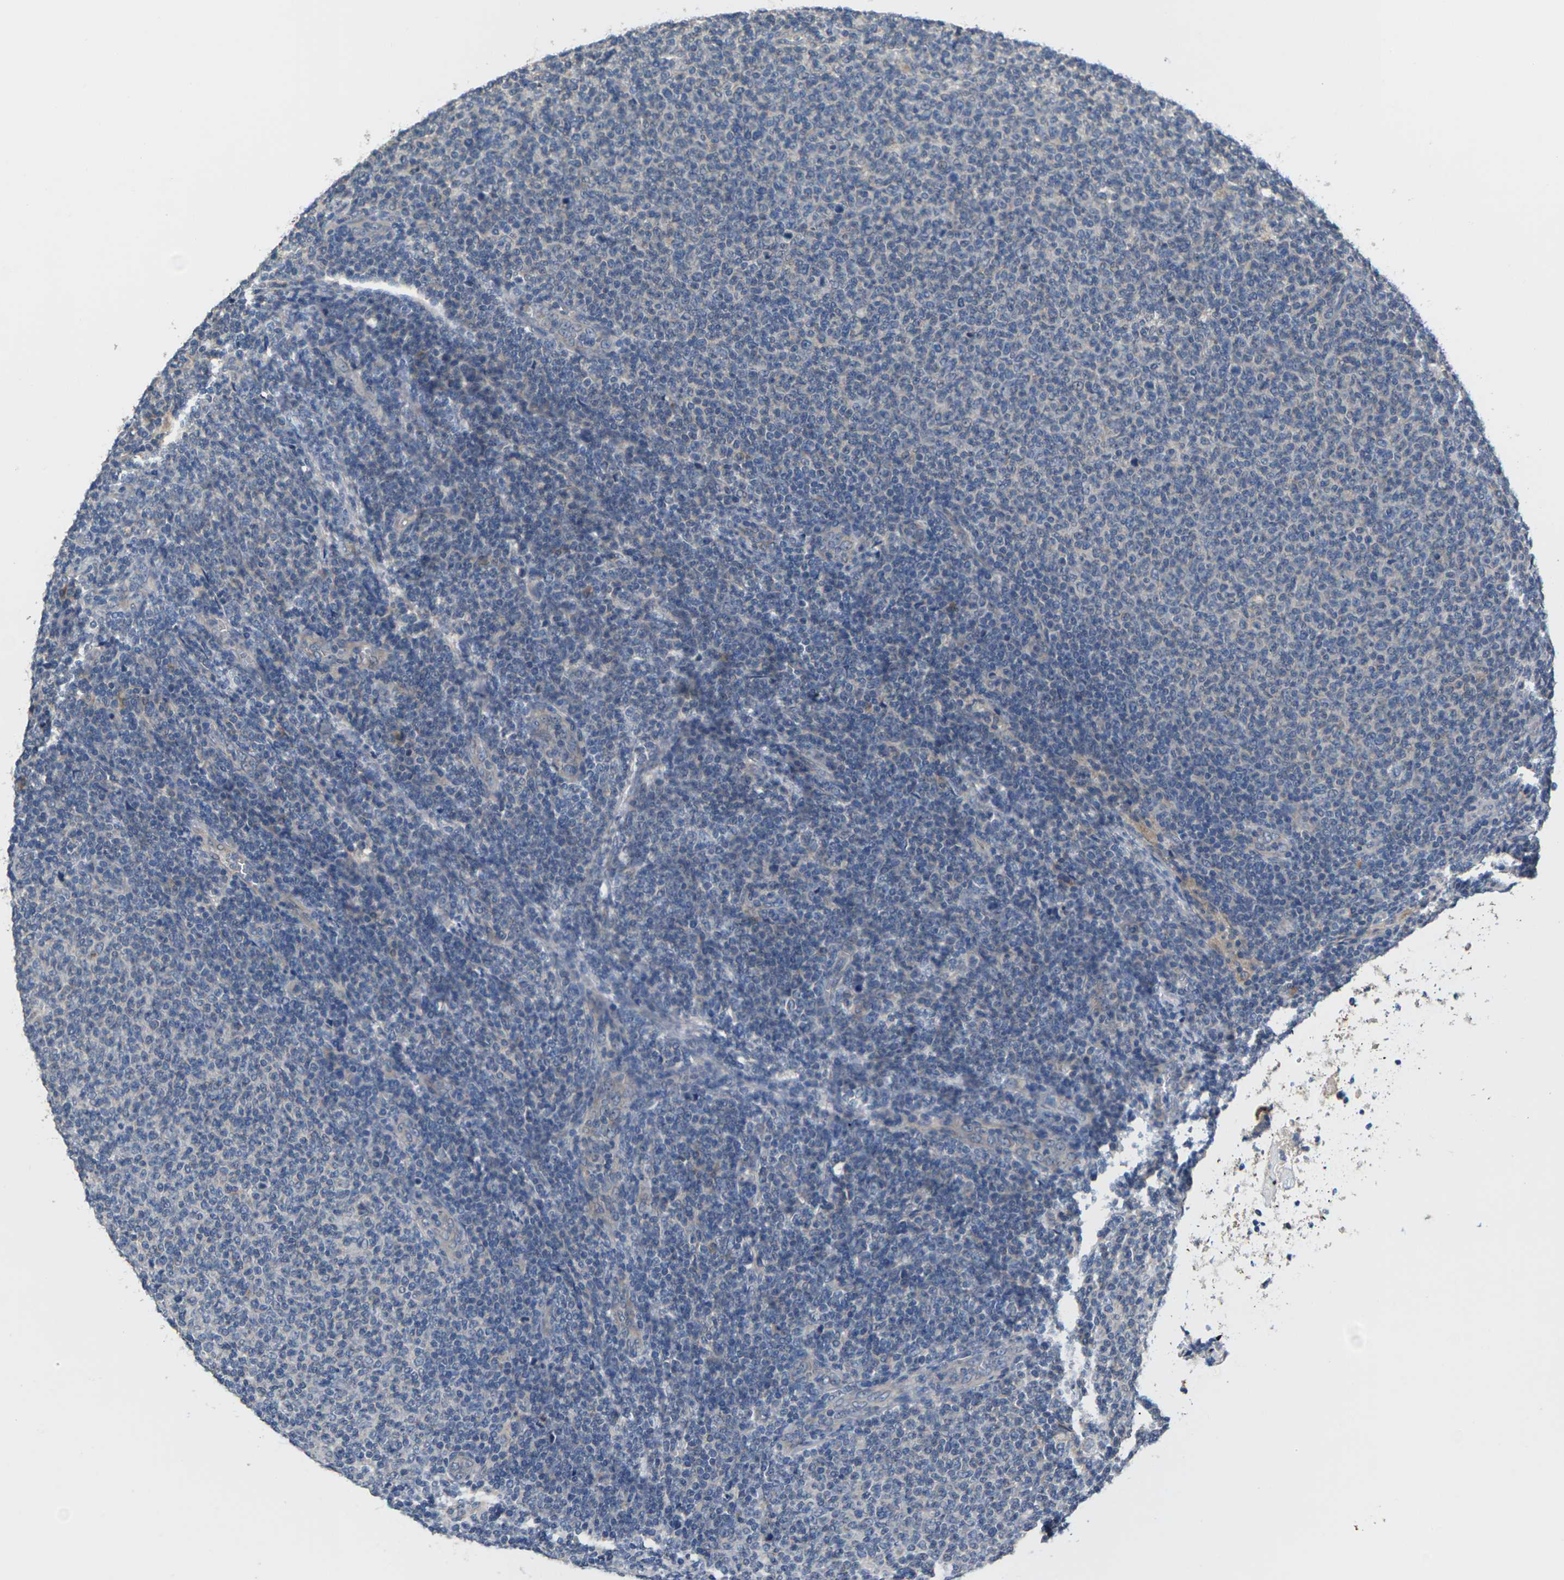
{"staining": {"intensity": "negative", "quantity": "none", "location": "none"}, "tissue": "lymphoma", "cell_type": "Tumor cells", "image_type": "cancer", "snomed": [{"axis": "morphology", "description": "Malignant lymphoma, non-Hodgkin's type, Low grade"}, {"axis": "topography", "description": "Lymph node"}], "caption": "High power microscopy image of an IHC image of lymphoma, revealing no significant expression in tumor cells.", "gene": "SLC2A2", "patient": {"sex": "male", "age": 66}}